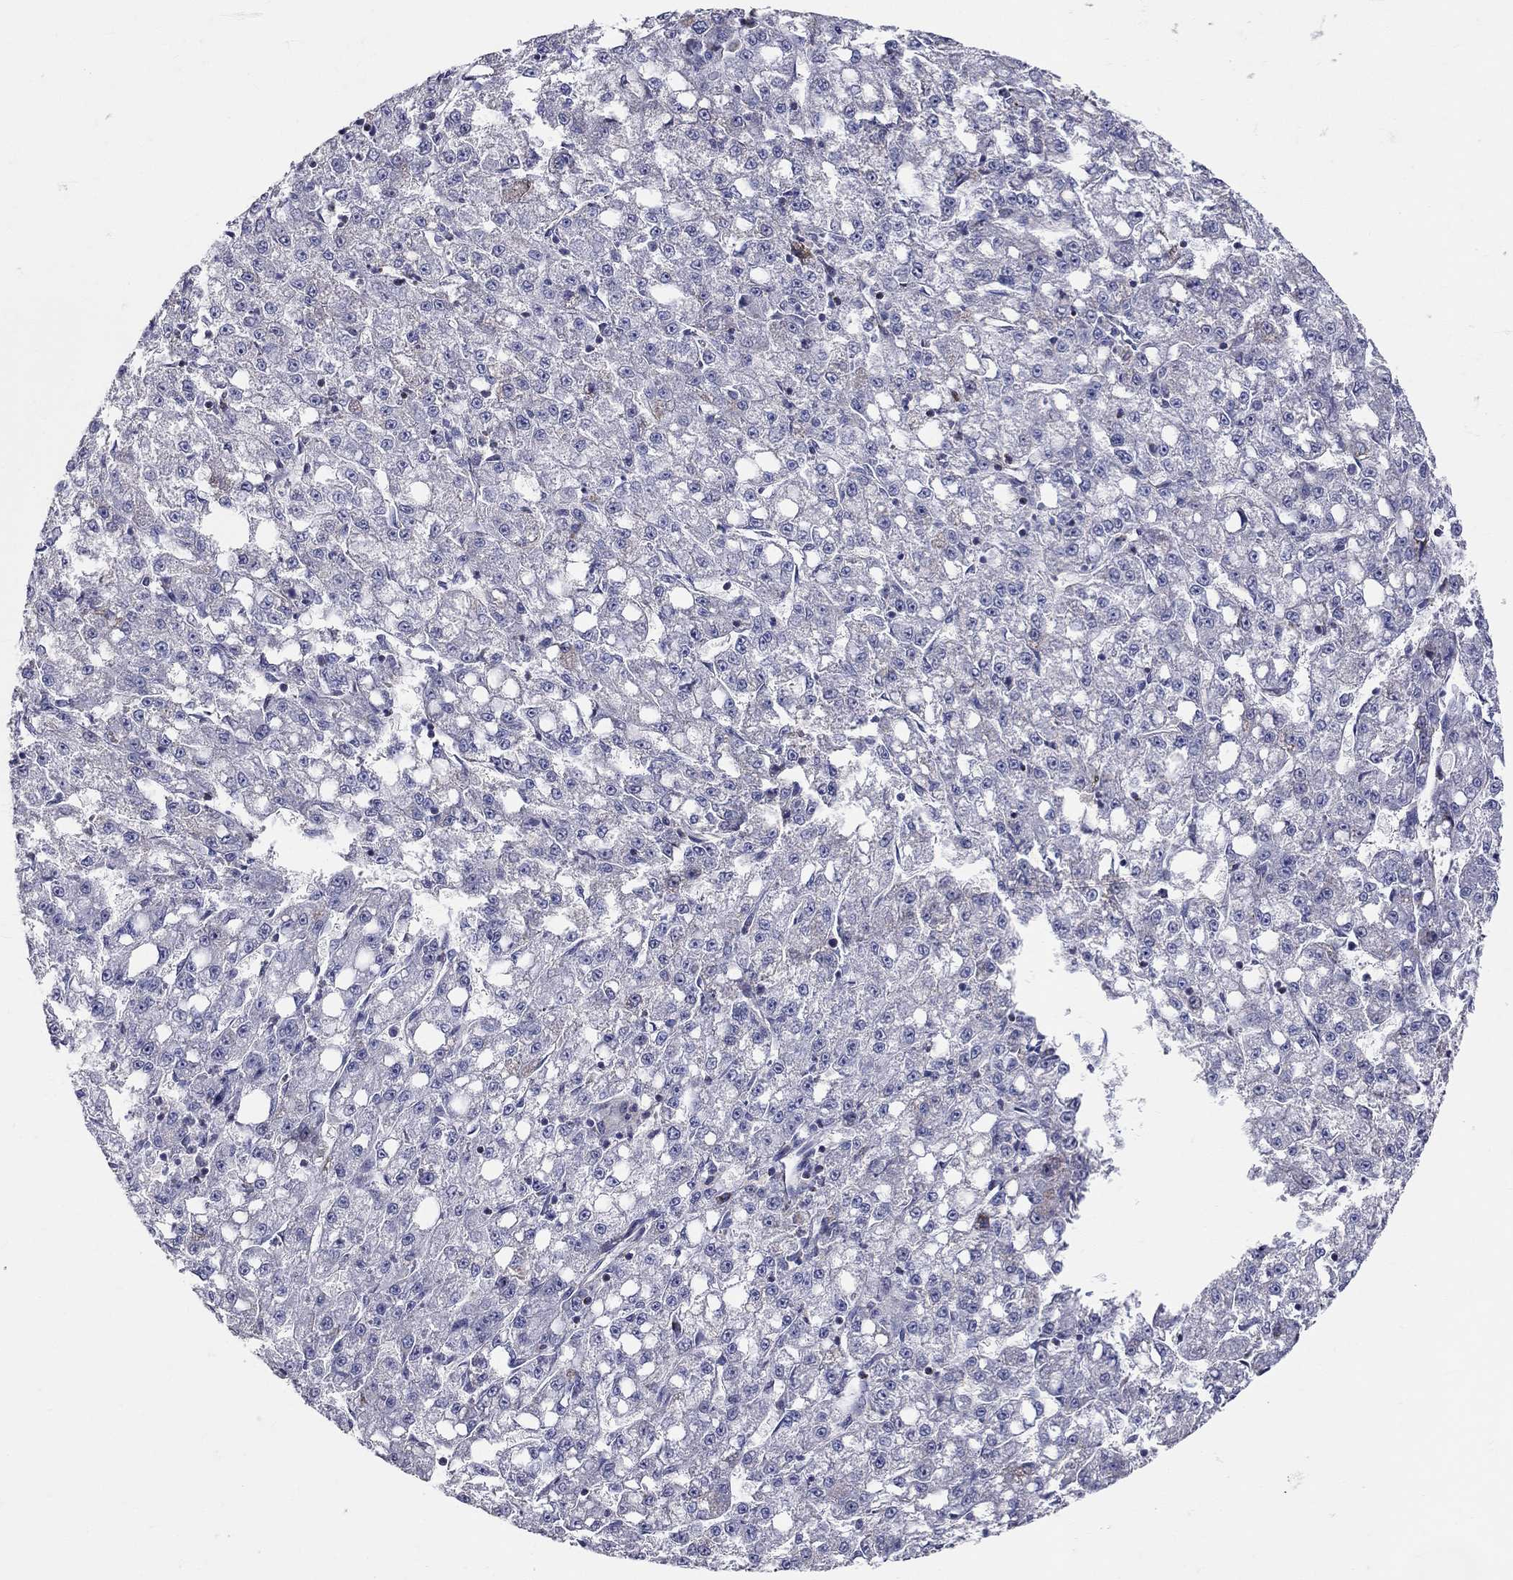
{"staining": {"intensity": "negative", "quantity": "none", "location": "none"}, "tissue": "liver cancer", "cell_type": "Tumor cells", "image_type": "cancer", "snomed": [{"axis": "morphology", "description": "Carcinoma, Hepatocellular, NOS"}, {"axis": "topography", "description": "Liver"}], "caption": "Tumor cells are negative for brown protein staining in liver hepatocellular carcinoma.", "gene": "HMX2", "patient": {"sex": "female", "age": 65}}